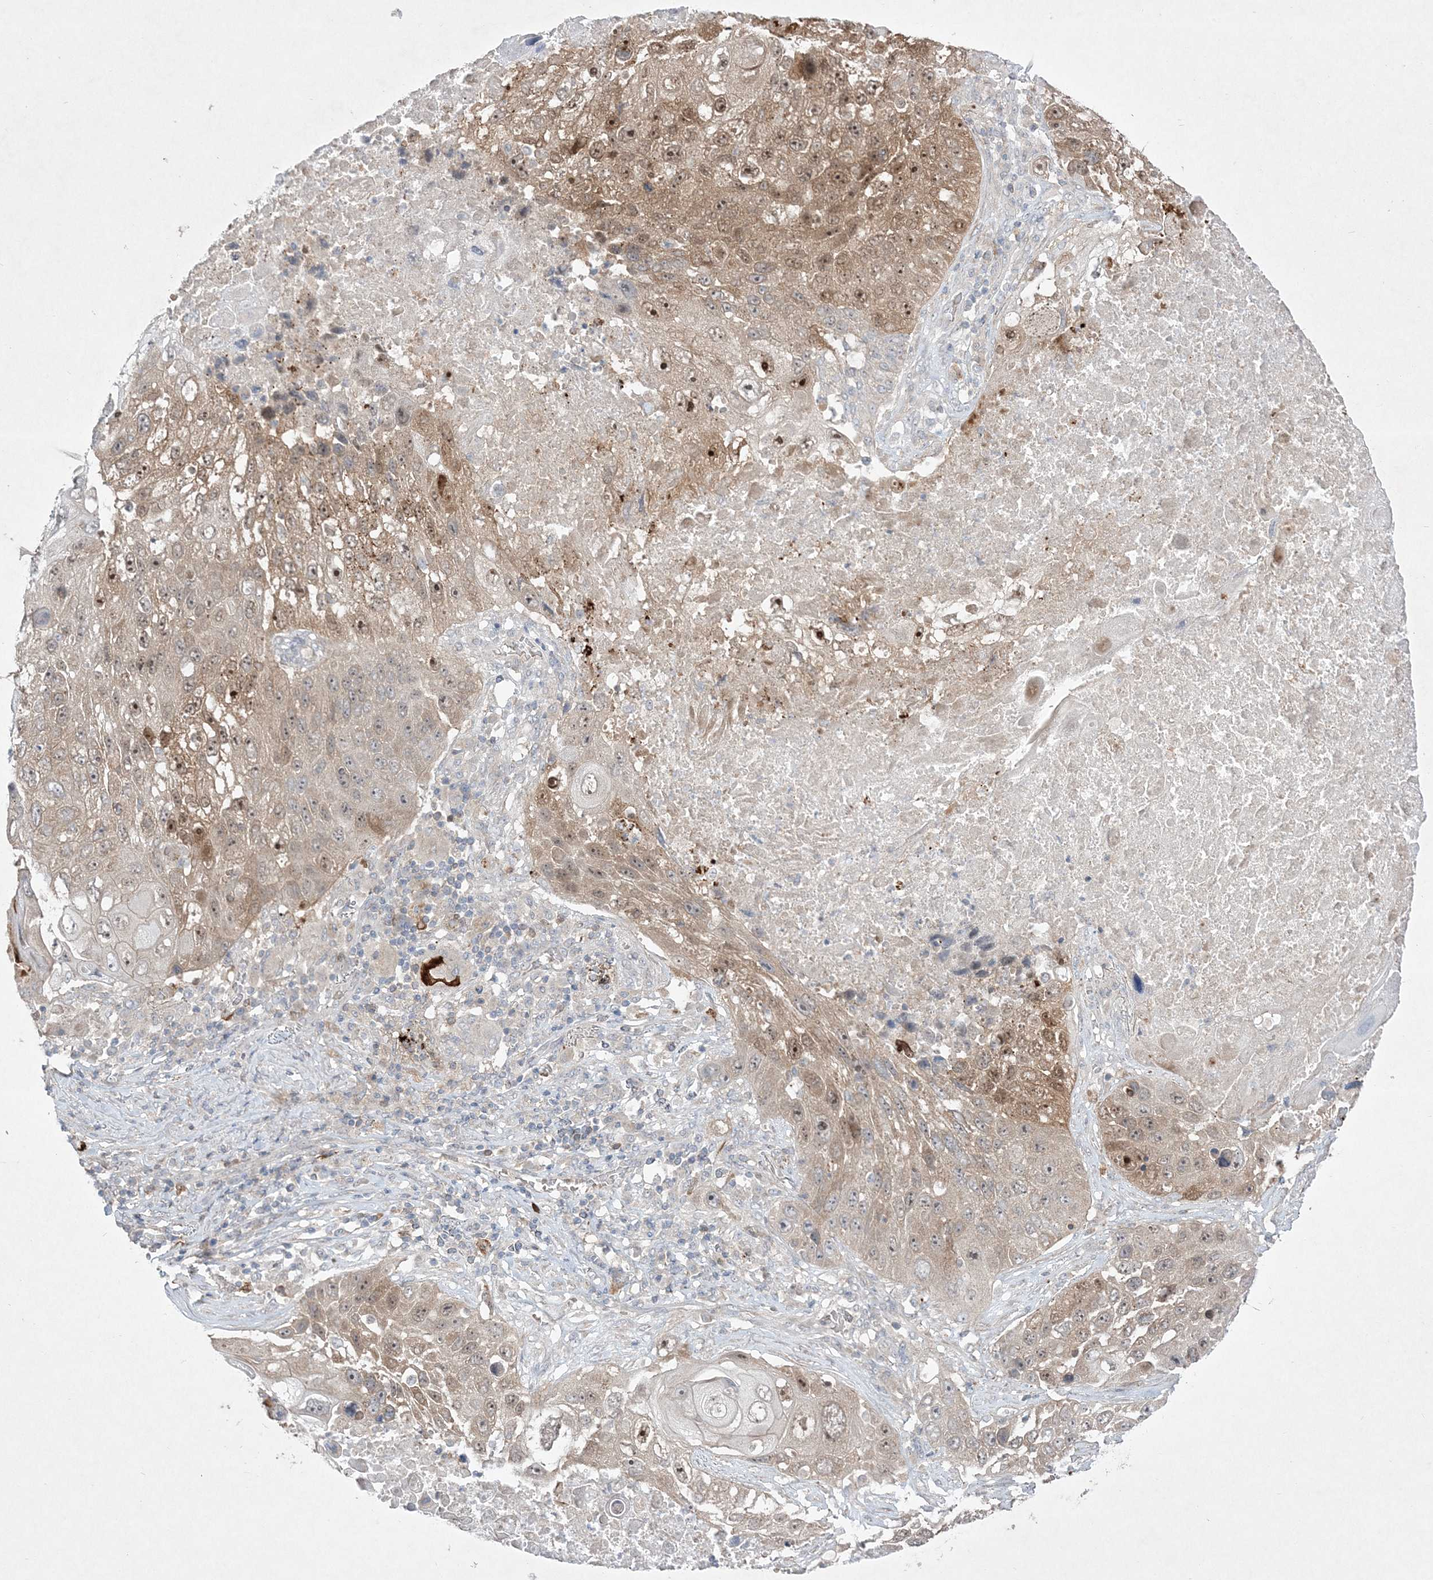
{"staining": {"intensity": "moderate", "quantity": ">75%", "location": "cytoplasmic/membranous,nuclear"}, "tissue": "lung cancer", "cell_type": "Tumor cells", "image_type": "cancer", "snomed": [{"axis": "morphology", "description": "Squamous cell carcinoma, NOS"}, {"axis": "topography", "description": "Lung"}], "caption": "Approximately >75% of tumor cells in lung cancer exhibit moderate cytoplasmic/membranous and nuclear protein staining as visualized by brown immunohistochemical staining.", "gene": "CLNK", "patient": {"sex": "male", "age": 61}}